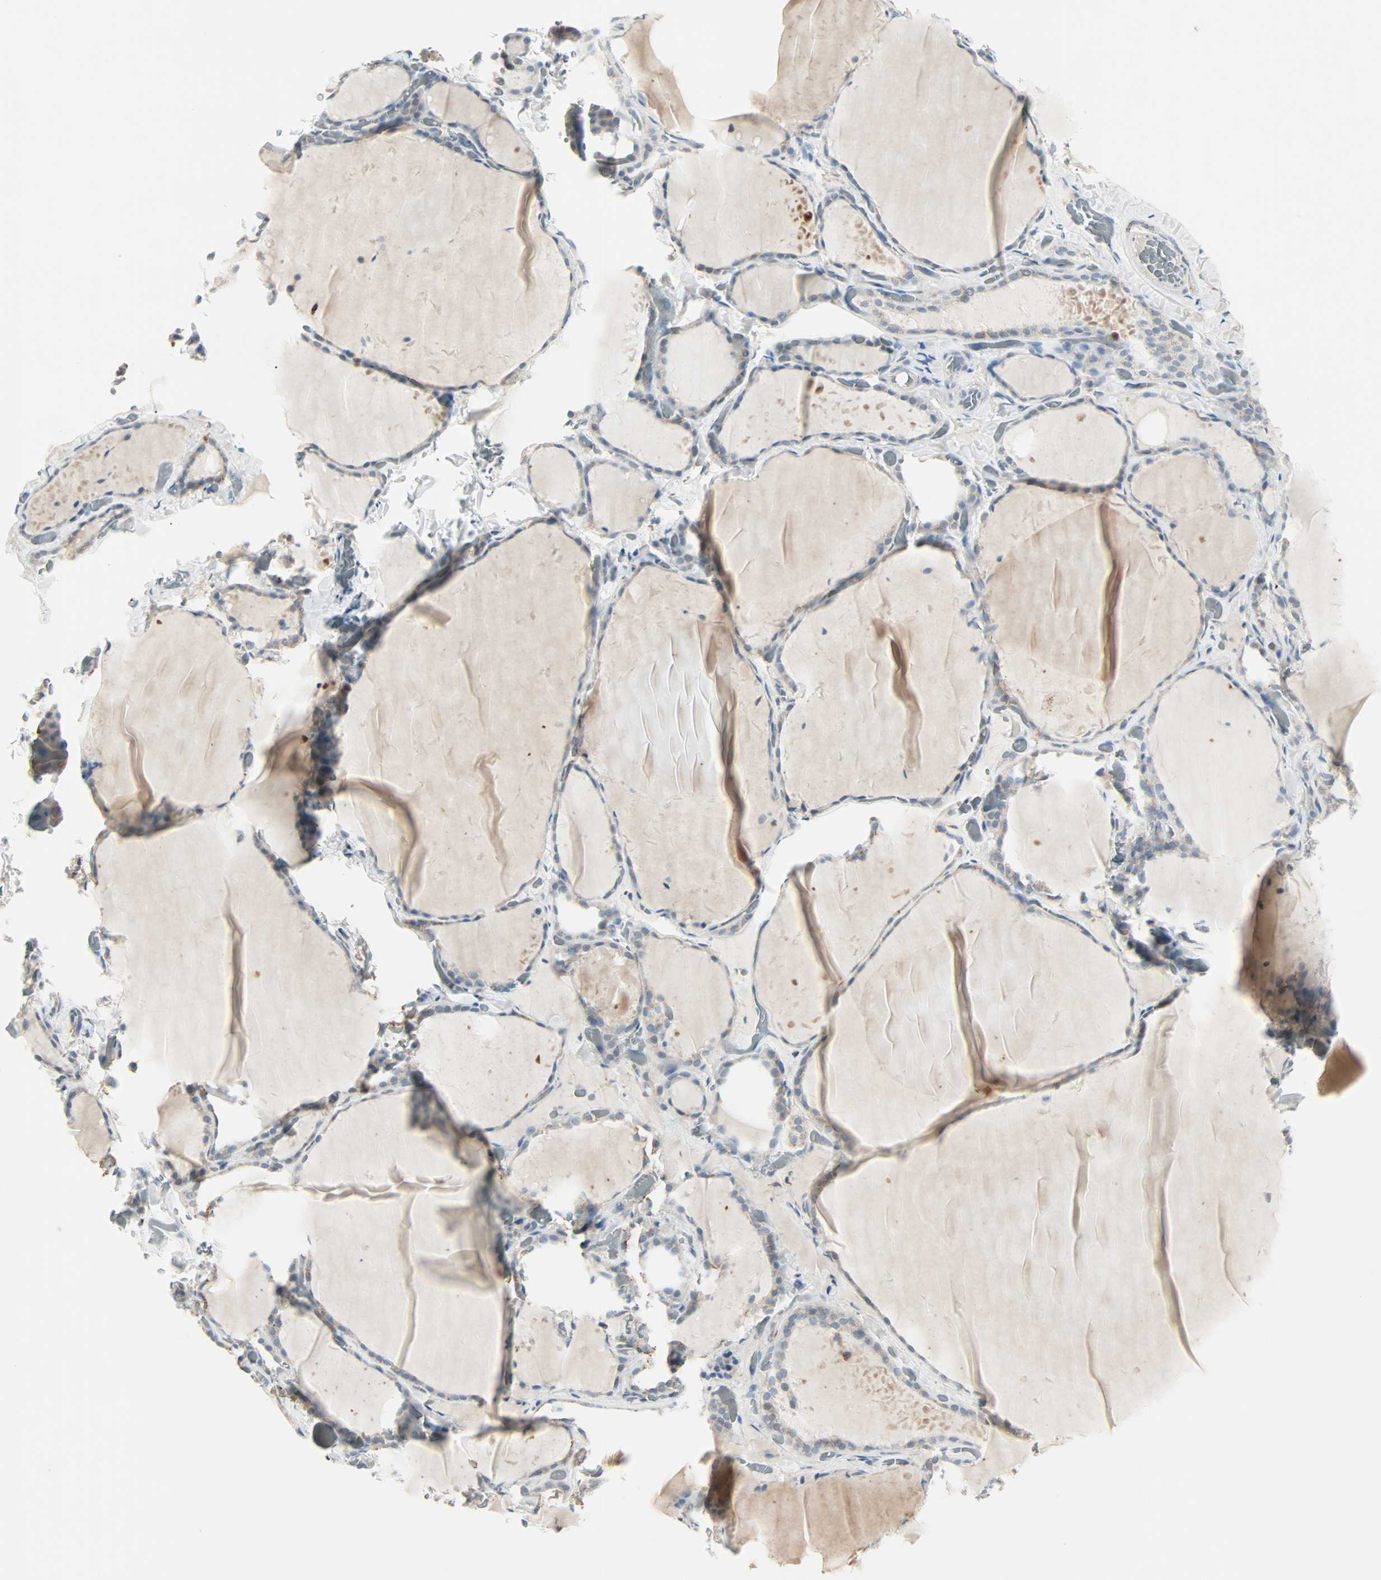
{"staining": {"intensity": "moderate", "quantity": ">75%", "location": "cytoplasmic/membranous"}, "tissue": "thyroid gland", "cell_type": "Glandular cells", "image_type": "normal", "snomed": [{"axis": "morphology", "description": "Normal tissue, NOS"}, {"axis": "topography", "description": "Thyroid gland"}], "caption": "Protein staining of normal thyroid gland shows moderate cytoplasmic/membranous expression in about >75% of glandular cells.", "gene": "IDH2", "patient": {"sex": "female", "age": 22}}